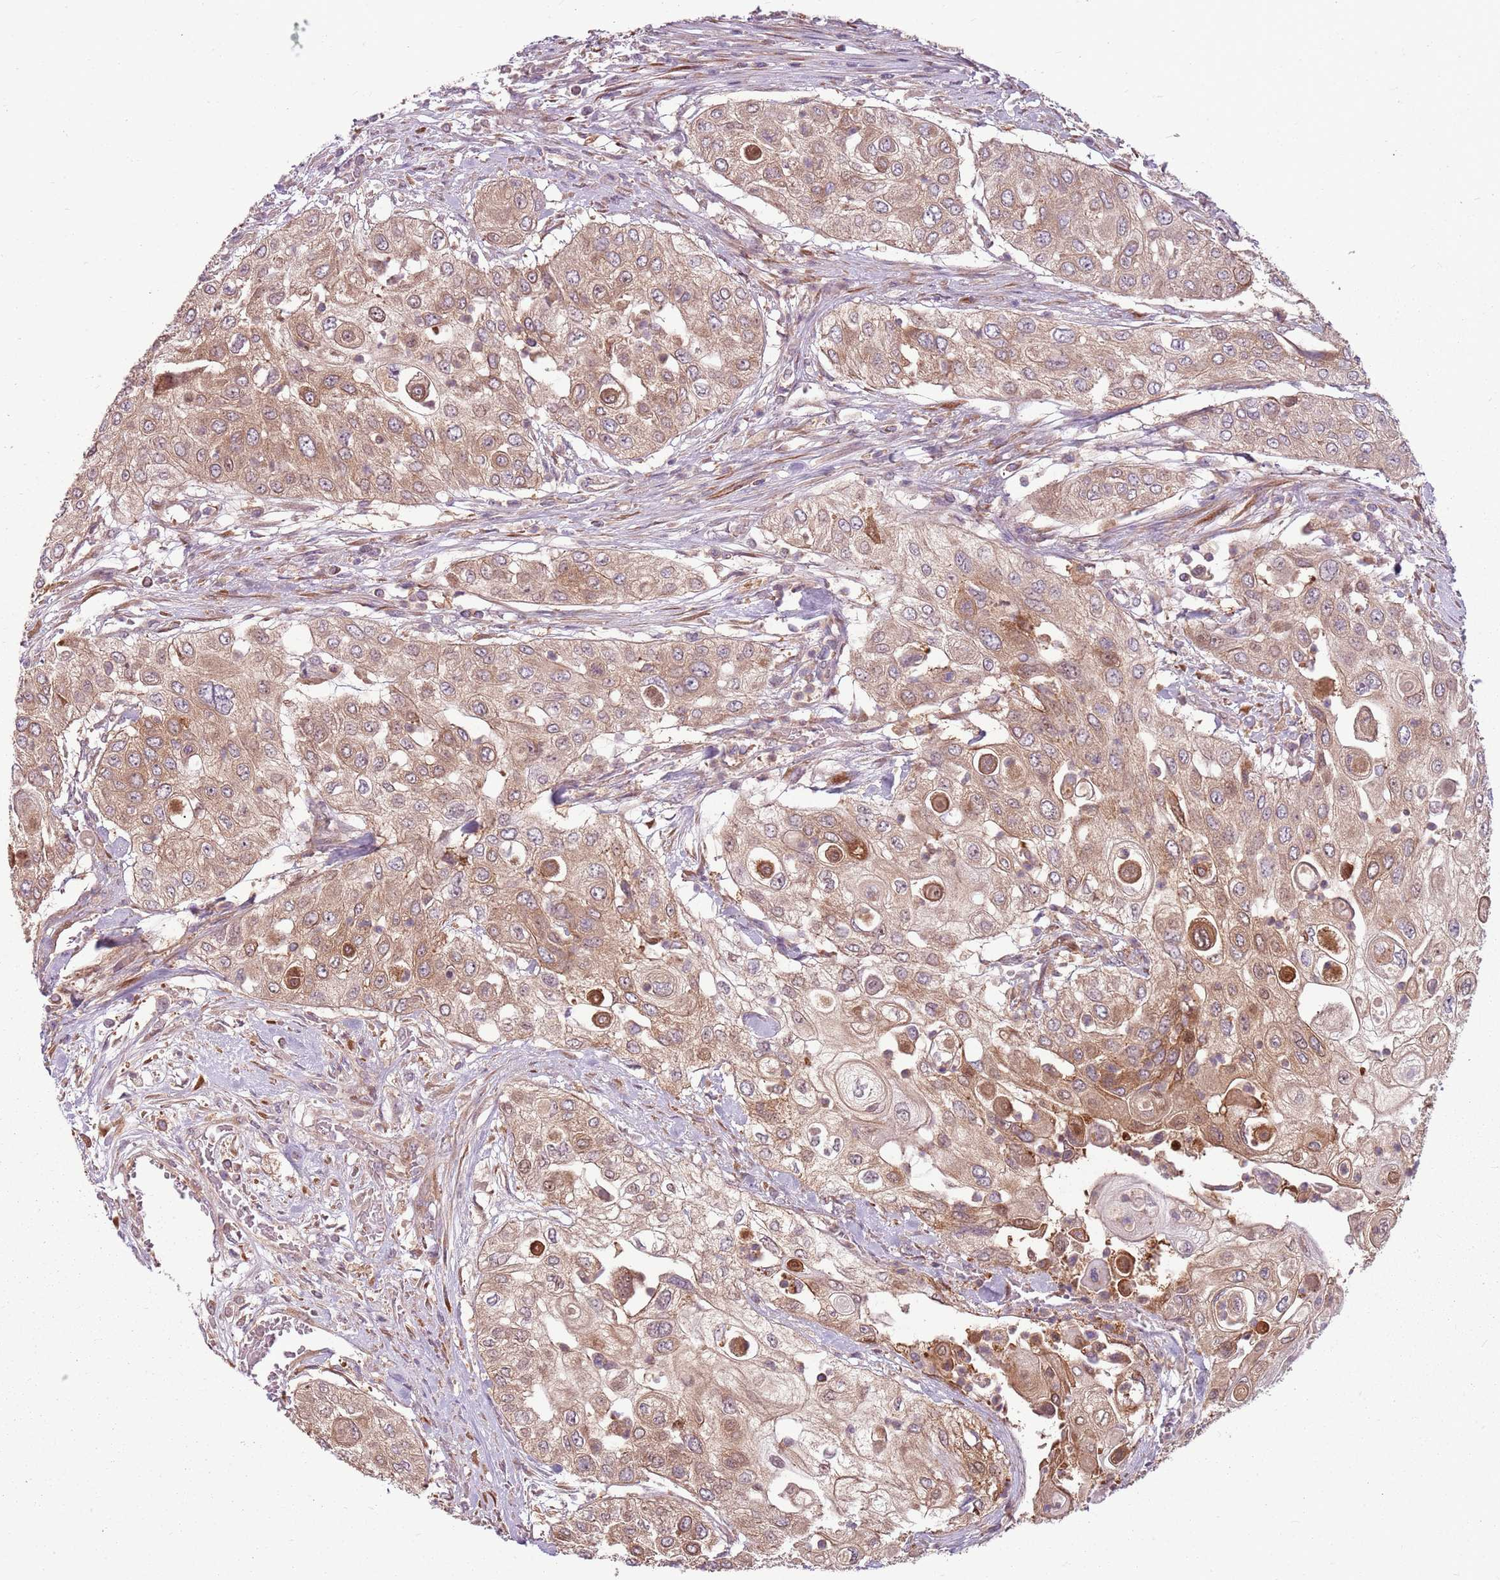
{"staining": {"intensity": "moderate", "quantity": ">75%", "location": "cytoplasmic/membranous"}, "tissue": "urothelial cancer", "cell_type": "Tumor cells", "image_type": "cancer", "snomed": [{"axis": "morphology", "description": "Urothelial carcinoma, High grade"}, {"axis": "topography", "description": "Urinary bladder"}], "caption": "Moderate cytoplasmic/membranous protein expression is present in approximately >75% of tumor cells in urothelial carcinoma (high-grade).", "gene": "RPL21", "patient": {"sex": "female", "age": 79}}